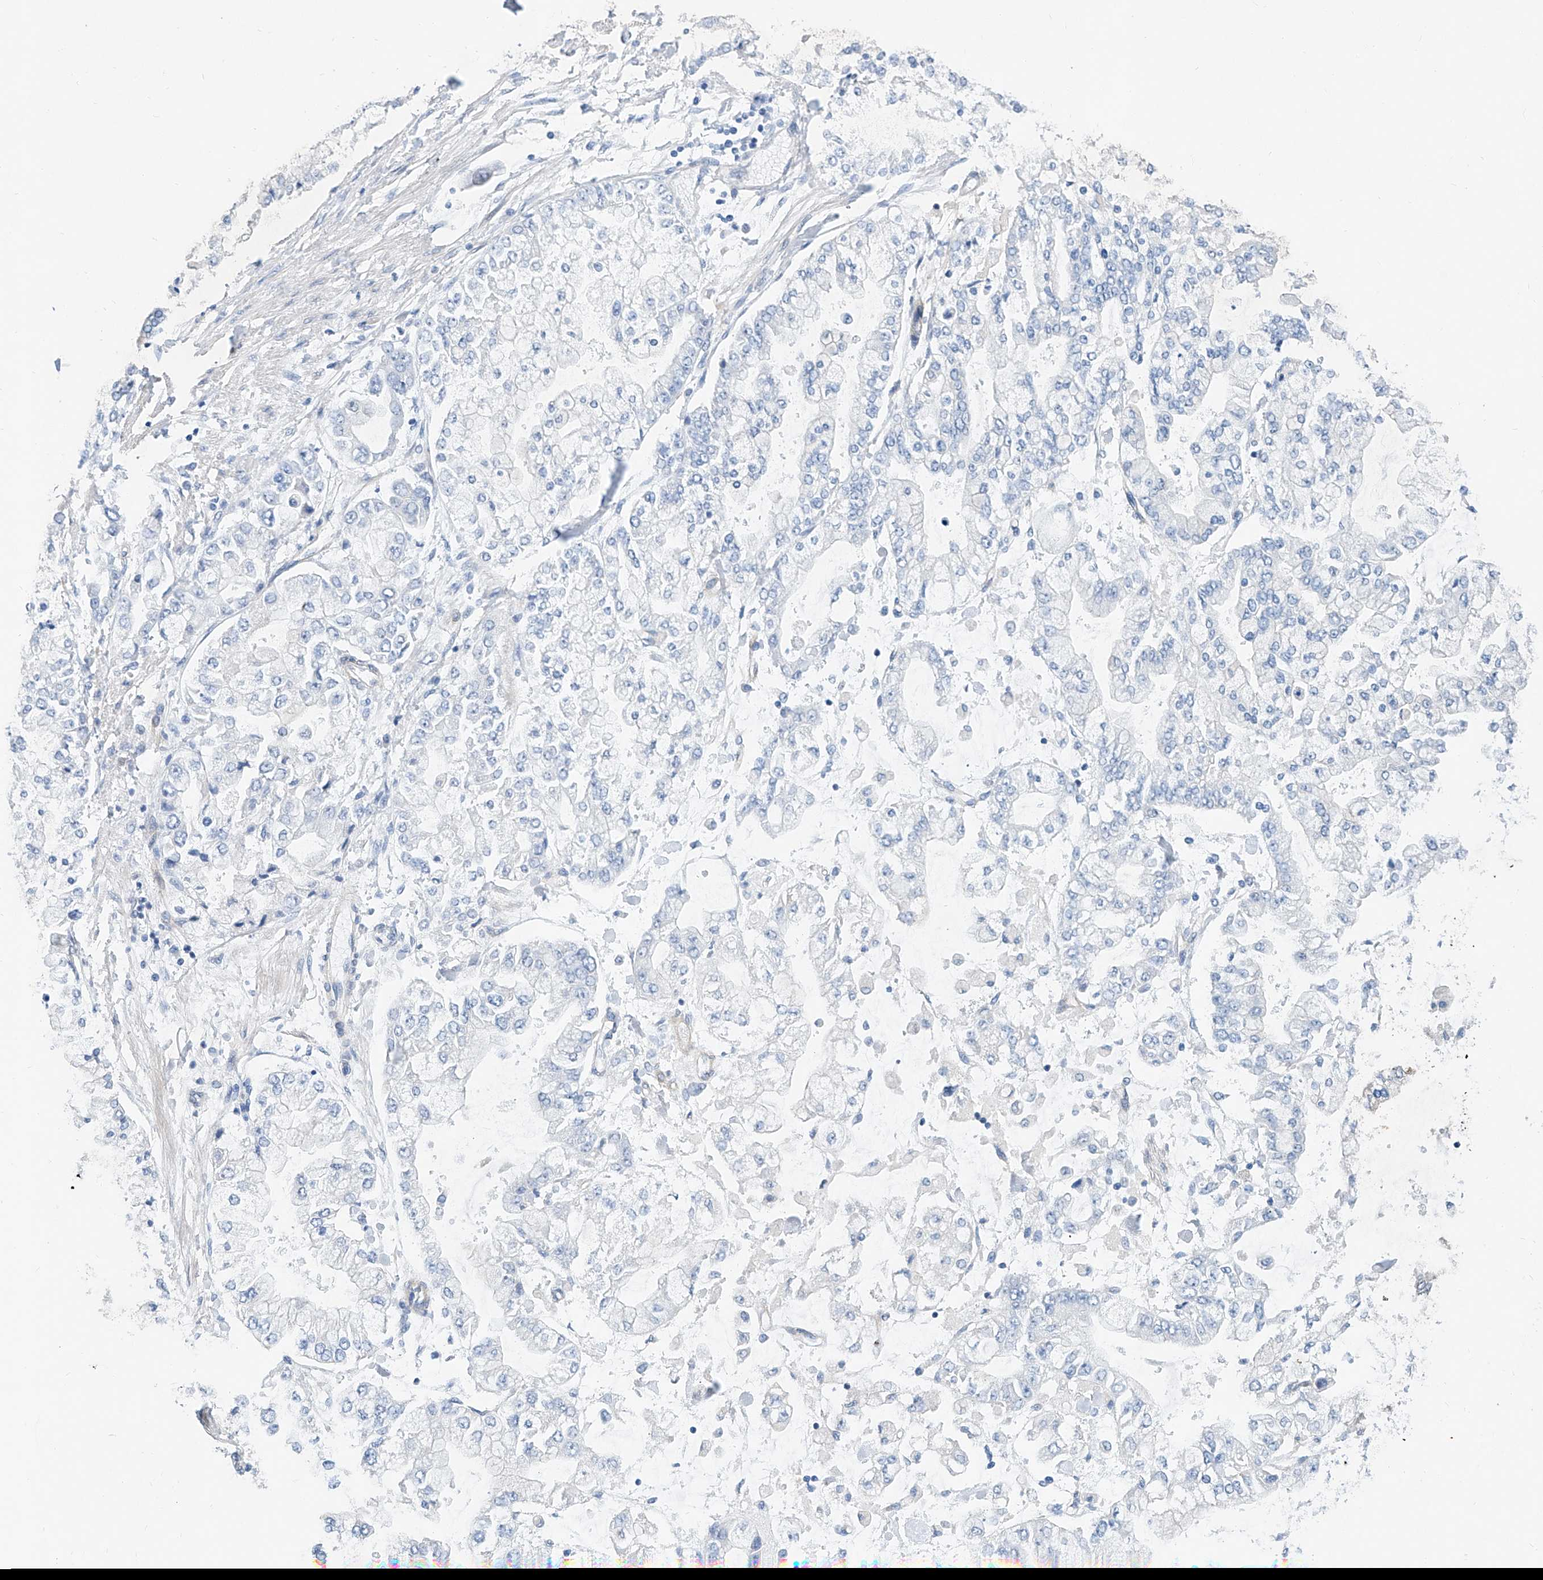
{"staining": {"intensity": "negative", "quantity": "none", "location": "none"}, "tissue": "stomach cancer", "cell_type": "Tumor cells", "image_type": "cancer", "snomed": [{"axis": "morphology", "description": "Normal tissue, NOS"}, {"axis": "morphology", "description": "Adenocarcinoma, NOS"}, {"axis": "topography", "description": "Stomach, upper"}, {"axis": "topography", "description": "Stomach"}], "caption": "Stomach adenocarcinoma stained for a protein using IHC displays no staining tumor cells.", "gene": "BPTF", "patient": {"sex": "male", "age": 76}}